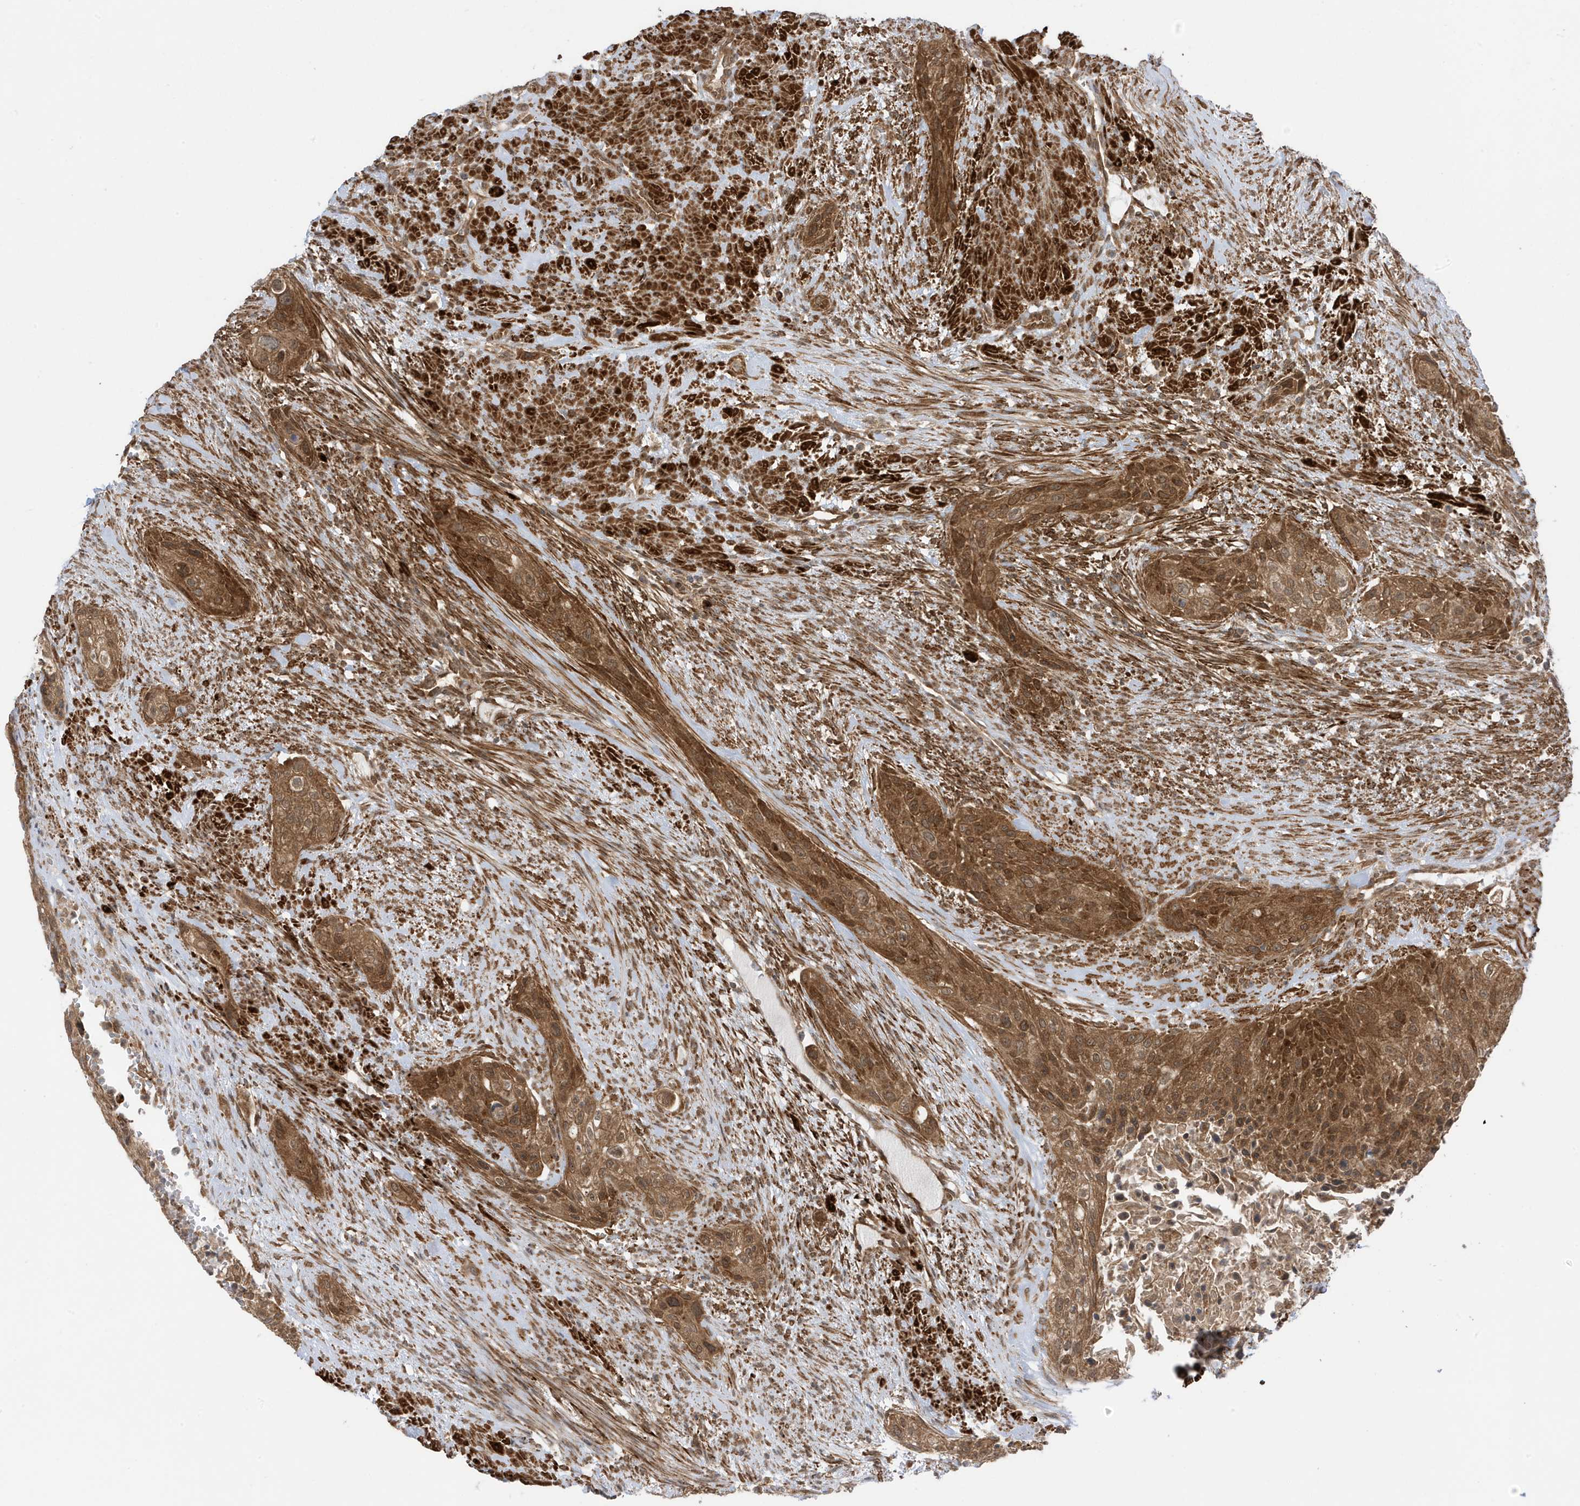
{"staining": {"intensity": "strong", "quantity": ">75%", "location": "cytoplasmic/membranous"}, "tissue": "urothelial cancer", "cell_type": "Tumor cells", "image_type": "cancer", "snomed": [{"axis": "morphology", "description": "Urothelial carcinoma, High grade"}, {"axis": "topography", "description": "Urinary bladder"}], "caption": "Immunohistochemistry (DAB) staining of high-grade urothelial carcinoma reveals strong cytoplasmic/membranous protein positivity in about >75% of tumor cells. (IHC, brightfield microscopy, high magnification).", "gene": "DHX36", "patient": {"sex": "male", "age": 35}}